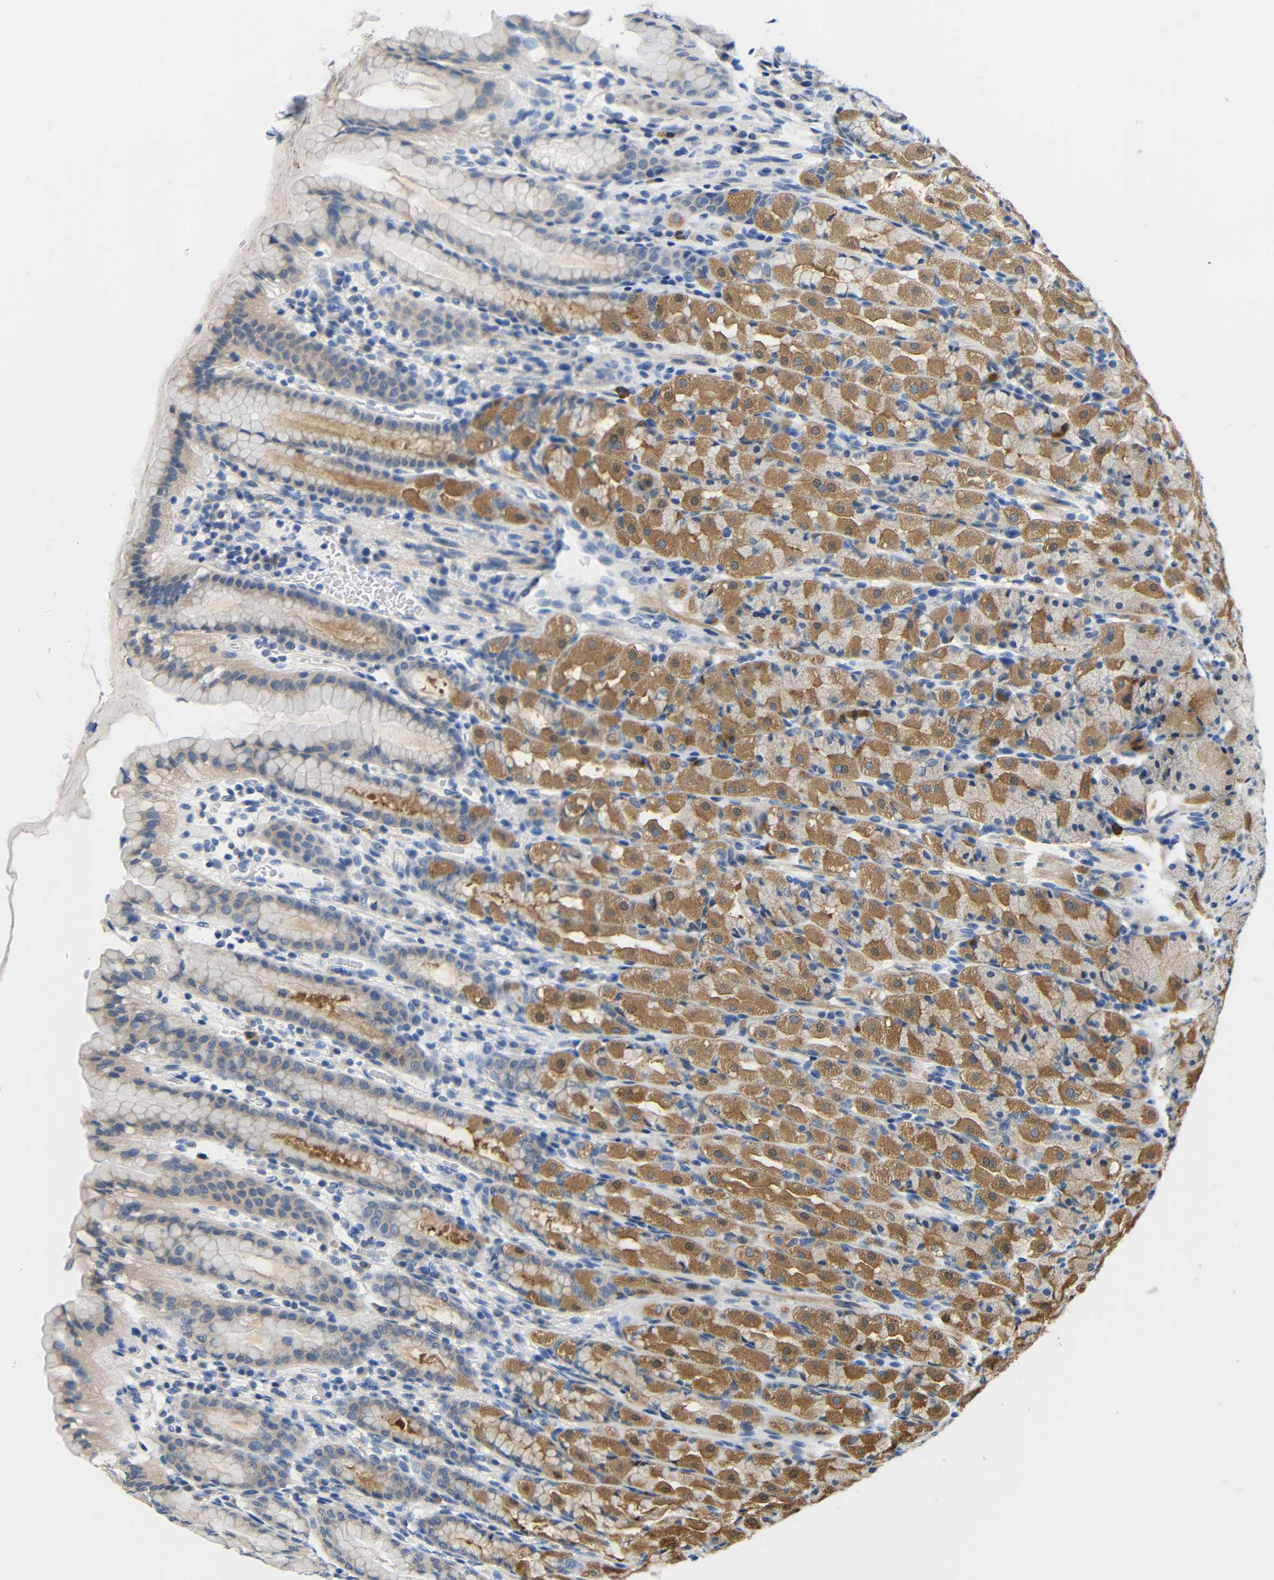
{"staining": {"intensity": "moderate", "quantity": "25%-75%", "location": "cytoplasmic/membranous"}, "tissue": "stomach", "cell_type": "Glandular cells", "image_type": "normal", "snomed": [{"axis": "morphology", "description": "Normal tissue, NOS"}, {"axis": "topography", "description": "Stomach, upper"}], "caption": "Immunohistochemical staining of normal human stomach exhibits medium levels of moderate cytoplasmic/membranous positivity in about 25%-75% of glandular cells. Nuclei are stained in blue.", "gene": "NEGR1", "patient": {"sex": "male", "age": 68}}